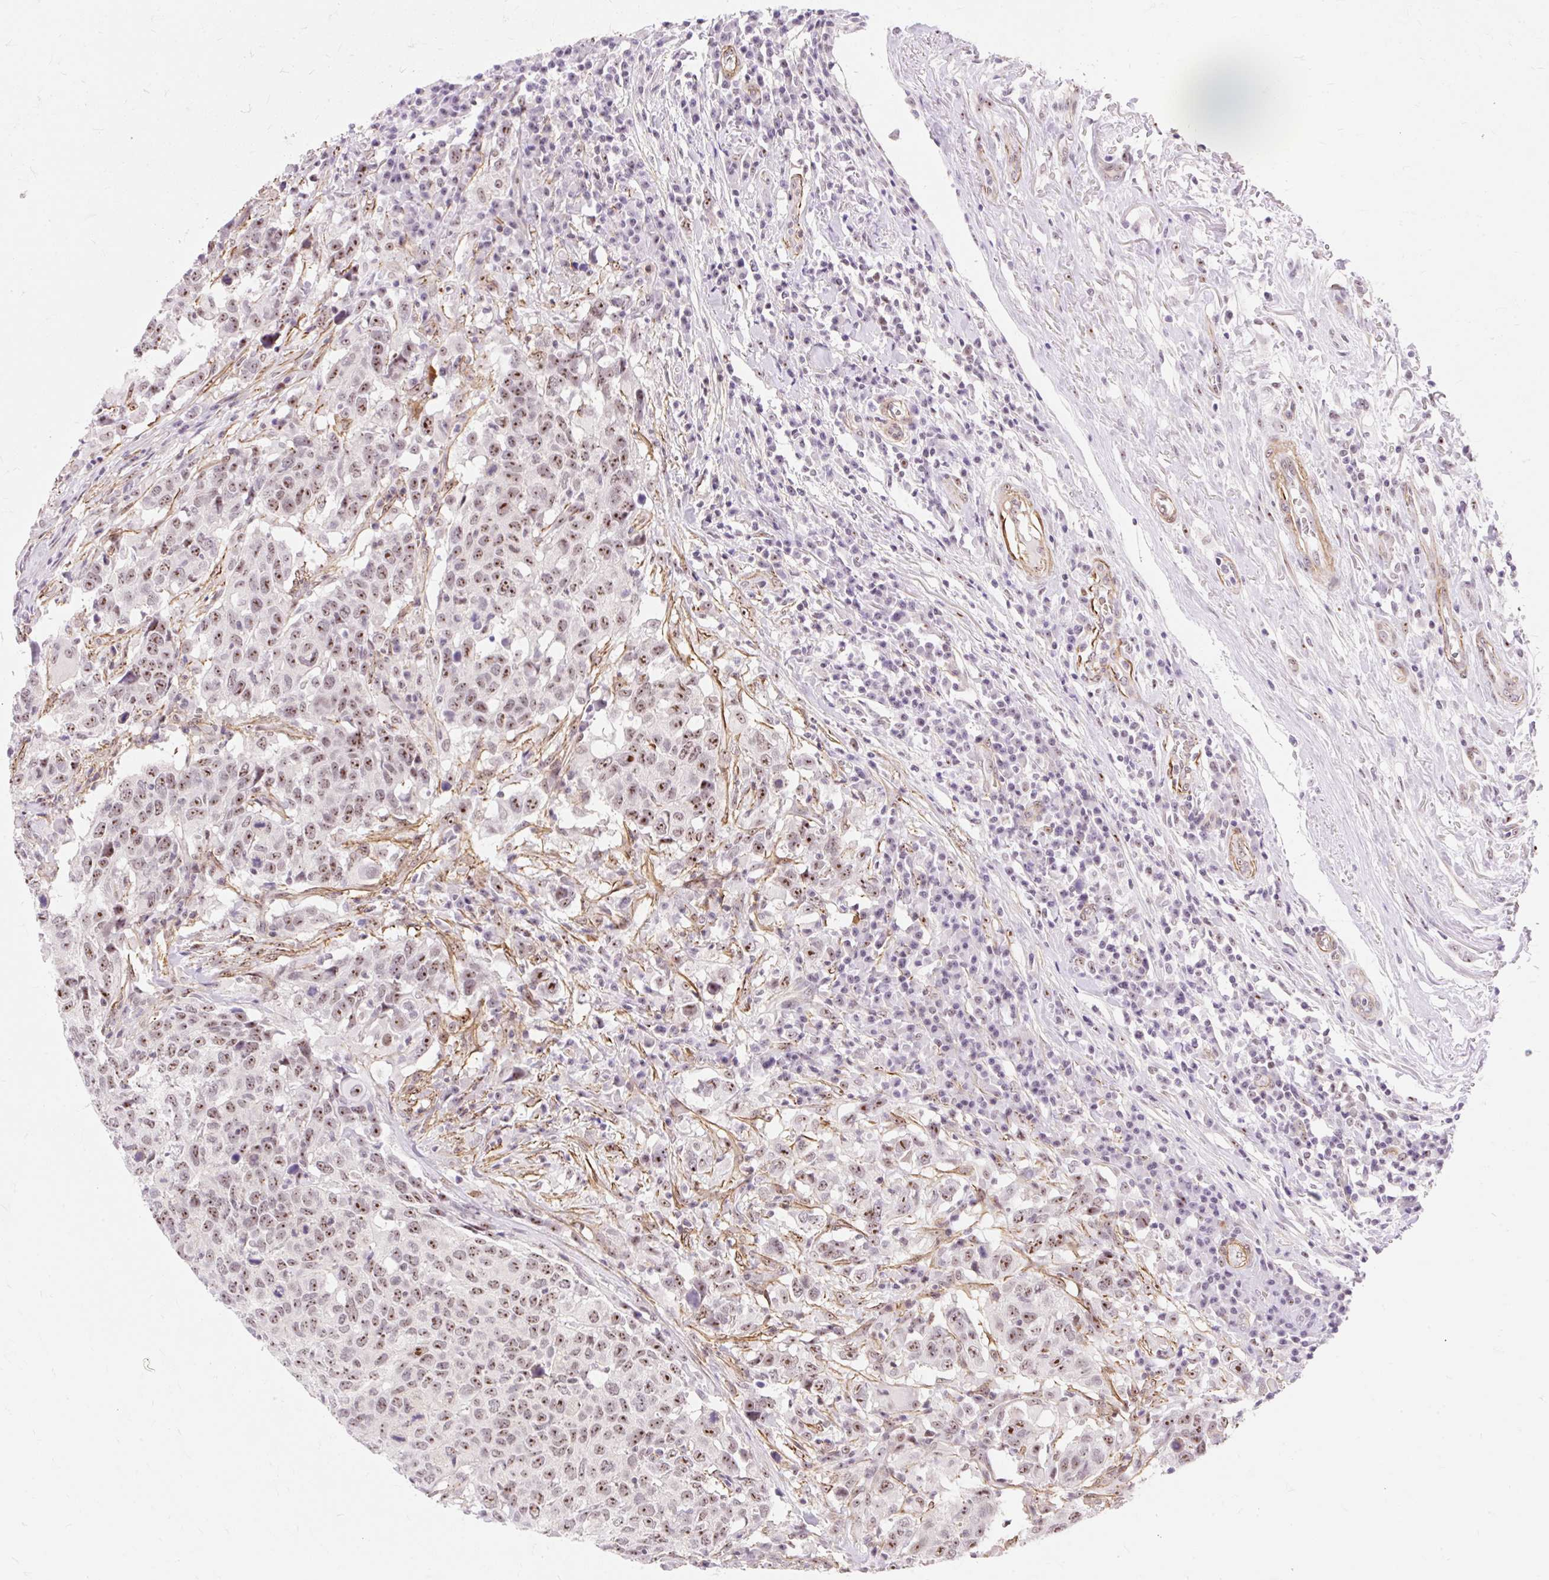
{"staining": {"intensity": "moderate", "quantity": ">75%", "location": "nuclear"}, "tissue": "head and neck cancer", "cell_type": "Tumor cells", "image_type": "cancer", "snomed": [{"axis": "morphology", "description": "Normal tissue, NOS"}, {"axis": "morphology", "description": "Squamous cell carcinoma, NOS"}, {"axis": "topography", "description": "Skeletal muscle"}, {"axis": "topography", "description": "Vascular tissue"}, {"axis": "topography", "description": "Peripheral nerve tissue"}, {"axis": "topography", "description": "Head-Neck"}], "caption": "Tumor cells exhibit moderate nuclear positivity in about >75% of cells in head and neck cancer.", "gene": "OBP2A", "patient": {"sex": "male", "age": 66}}